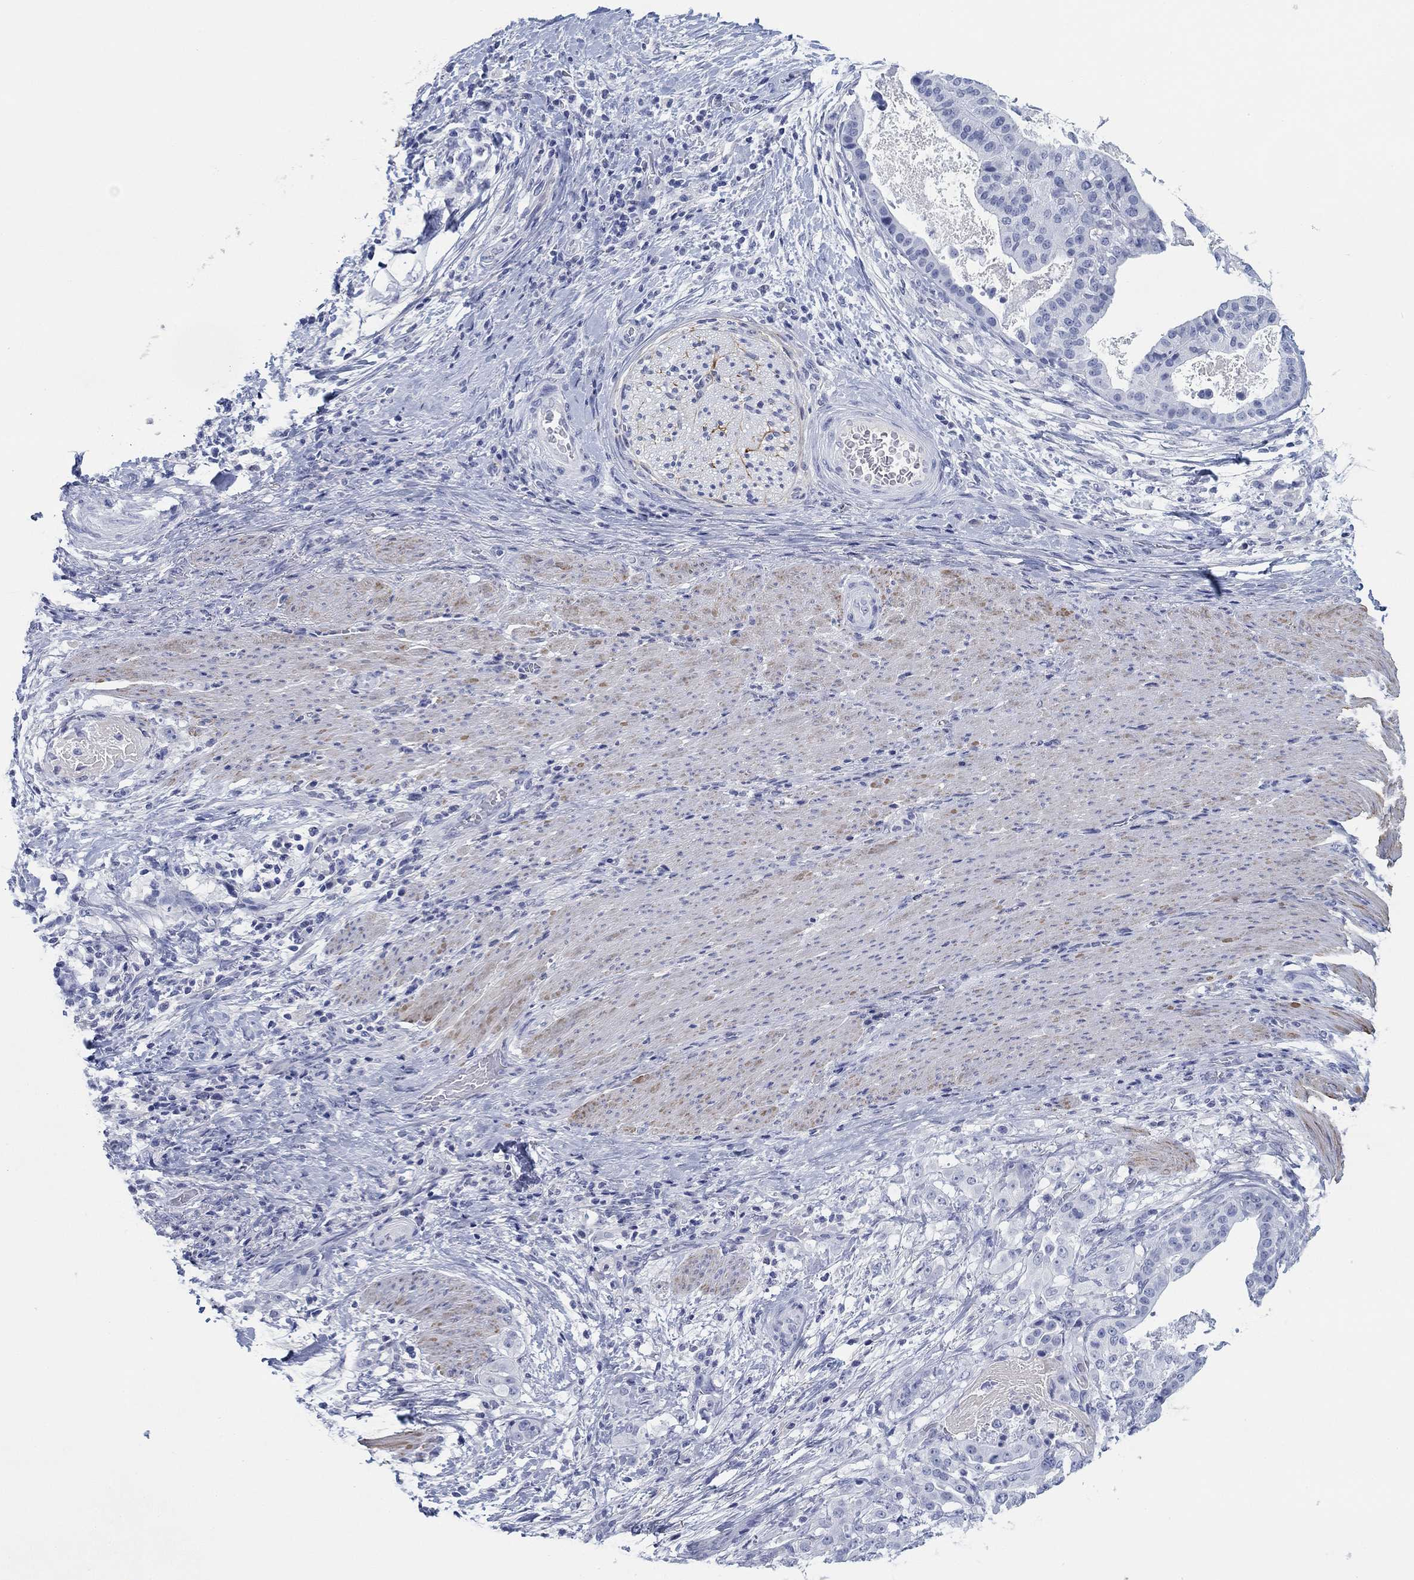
{"staining": {"intensity": "negative", "quantity": "none", "location": "none"}, "tissue": "stomach cancer", "cell_type": "Tumor cells", "image_type": "cancer", "snomed": [{"axis": "morphology", "description": "Adenocarcinoma, NOS"}, {"axis": "topography", "description": "Stomach"}], "caption": "High power microscopy image of an immunohistochemistry (IHC) micrograph of stomach cancer, revealing no significant expression in tumor cells. The staining was performed using DAB to visualize the protein expression in brown, while the nuclei were stained in blue with hematoxylin (Magnification: 20x).", "gene": "PDYN", "patient": {"sex": "male", "age": 48}}